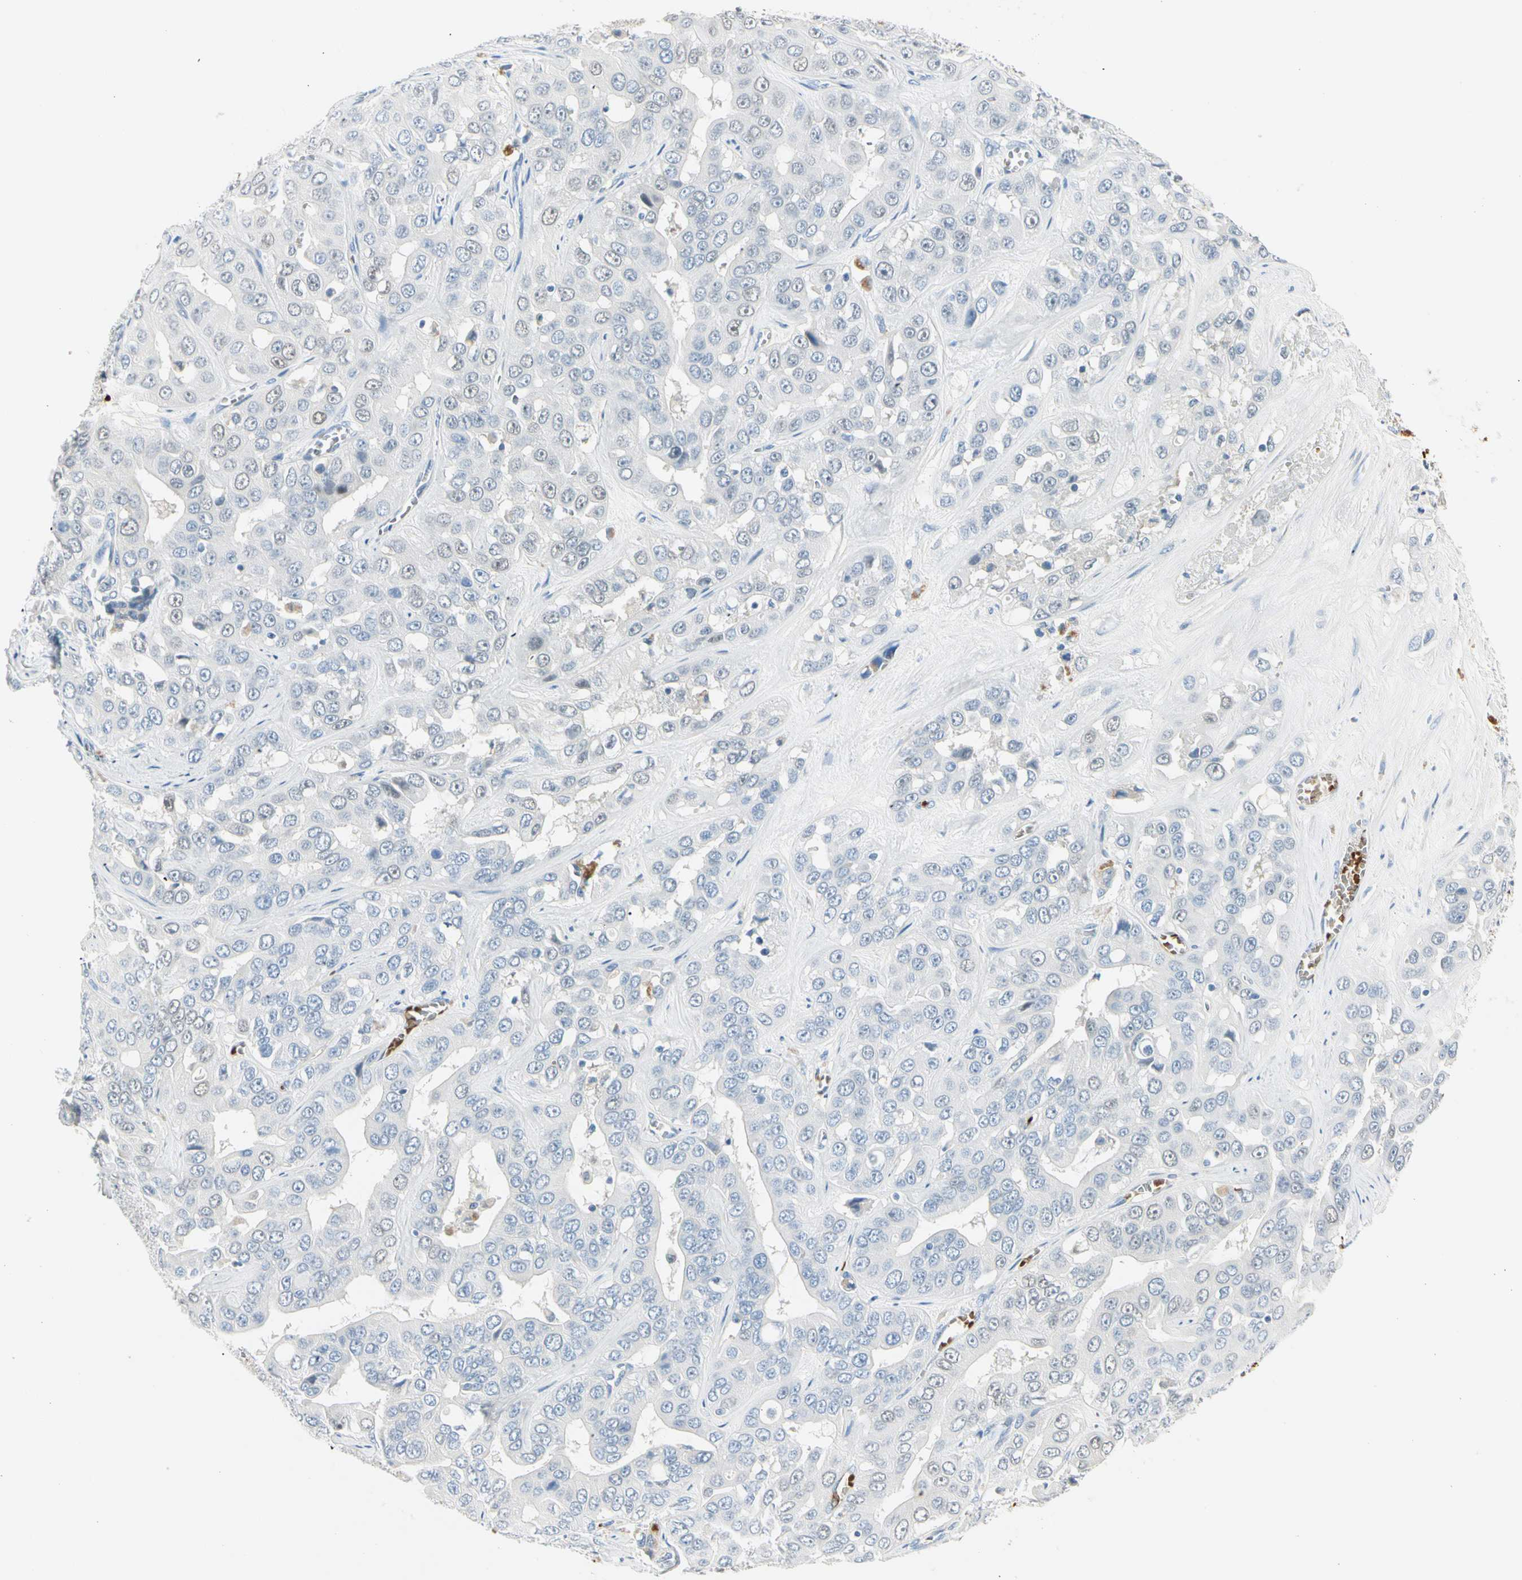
{"staining": {"intensity": "negative", "quantity": "none", "location": "none"}, "tissue": "liver cancer", "cell_type": "Tumor cells", "image_type": "cancer", "snomed": [{"axis": "morphology", "description": "Cholangiocarcinoma"}, {"axis": "topography", "description": "Liver"}], "caption": "Liver cholangiocarcinoma stained for a protein using IHC shows no staining tumor cells.", "gene": "CA1", "patient": {"sex": "female", "age": 52}}